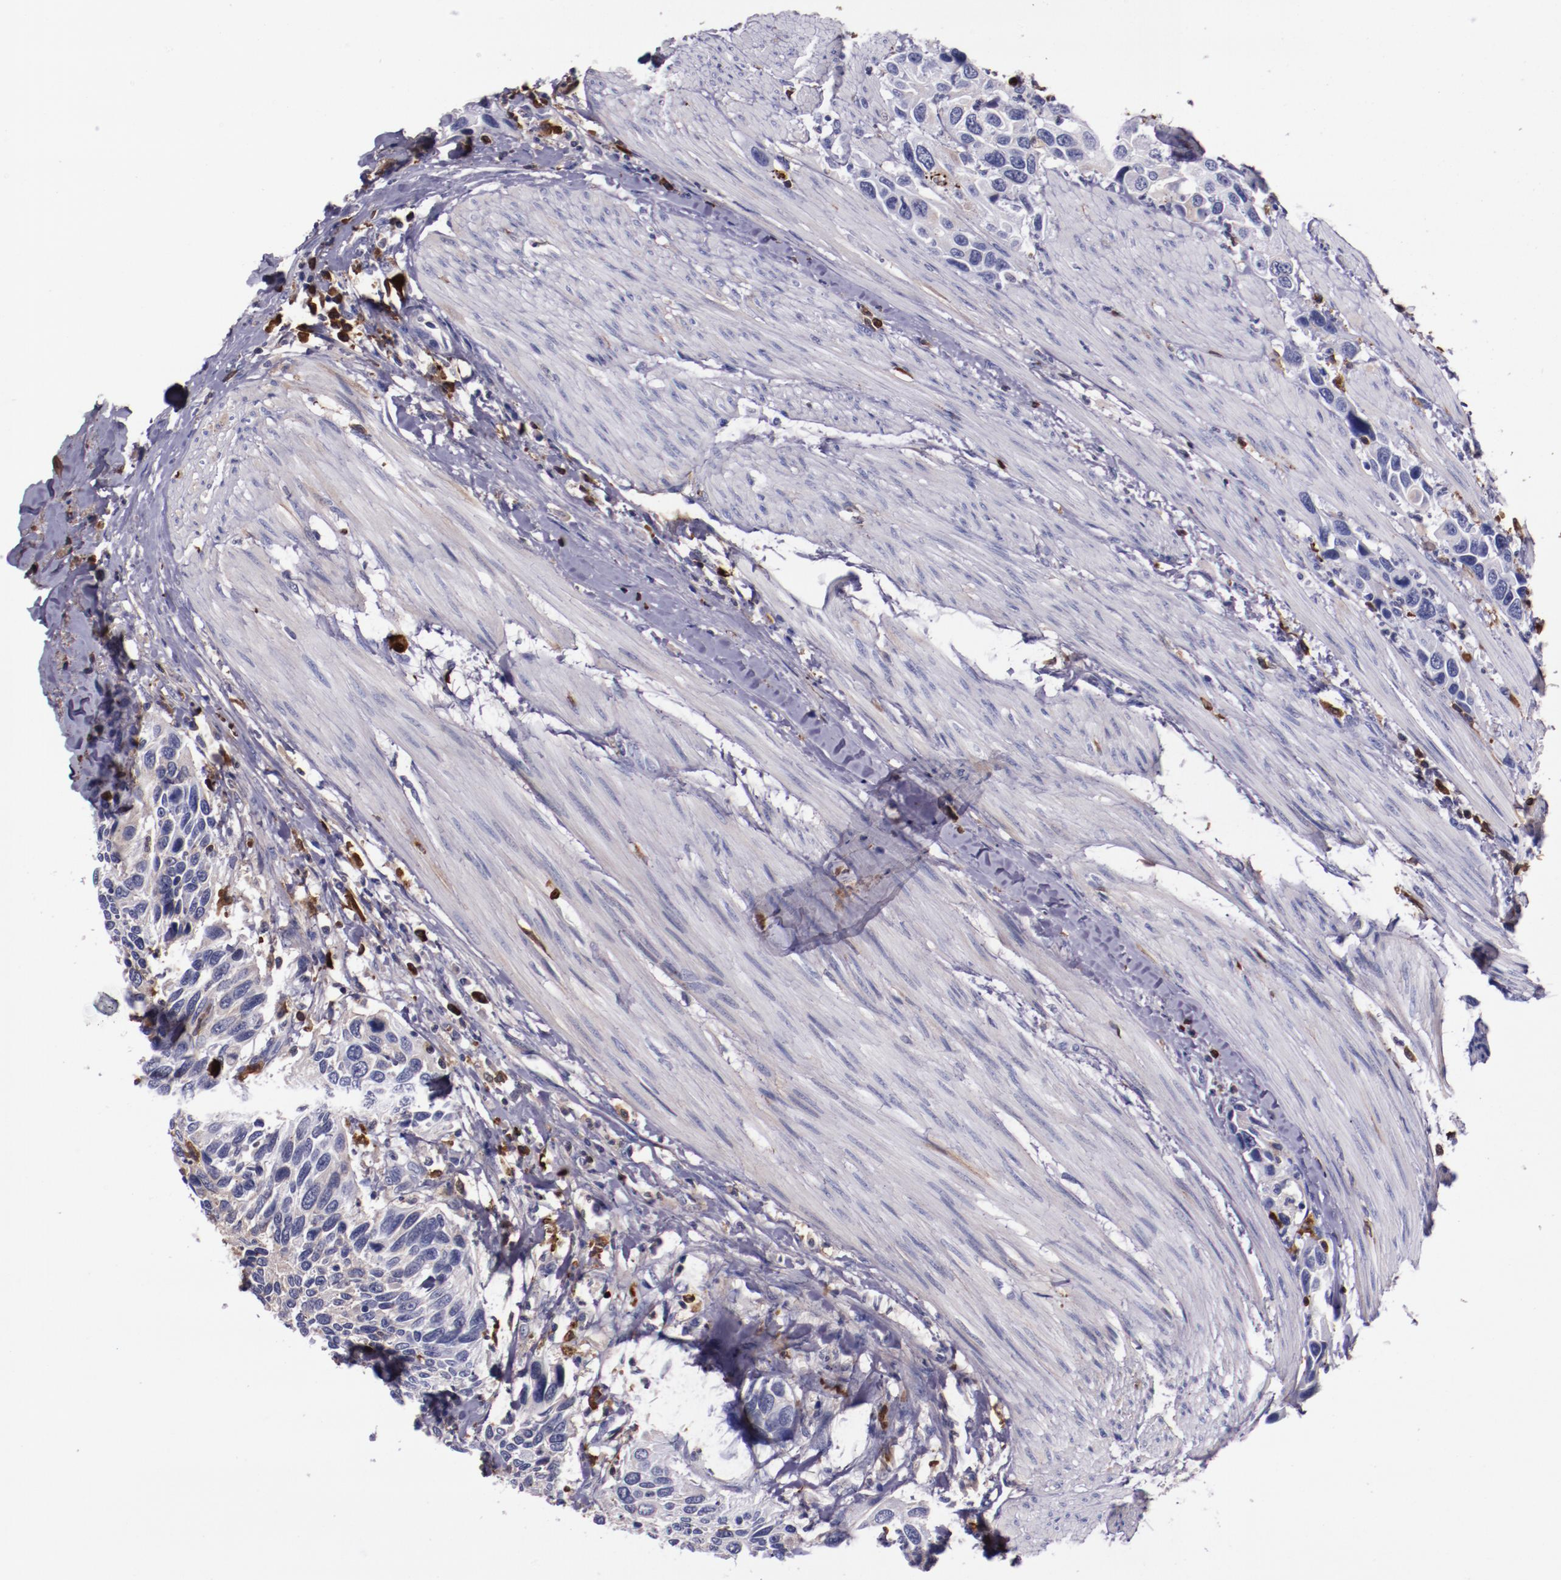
{"staining": {"intensity": "weak", "quantity": ">75%", "location": "cytoplasmic/membranous"}, "tissue": "urothelial cancer", "cell_type": "Tumor cells", "image_type": "cancer", "snomed": [{"axis": "morphology", "description": "Urothelial carcinoma, High grade"}, {"axis": "topography", "description": "Urinary bladder"}], "caption": "DAB (3,3'-diaminobenzidine) immunohistochemical staining of human urothelial carcinoma (high-grade) reveals weak cytoplasmic/membranous protein positivity in about >75% of tumor cells. The staining is performed using DAB (3,3'-diaminobenzidine) brown chromogen to label protein expression. The nuclei are counter-stained blue using hematoxylin.", "gene": "APOH", "patient": {"sex": "male", "age": 66}}